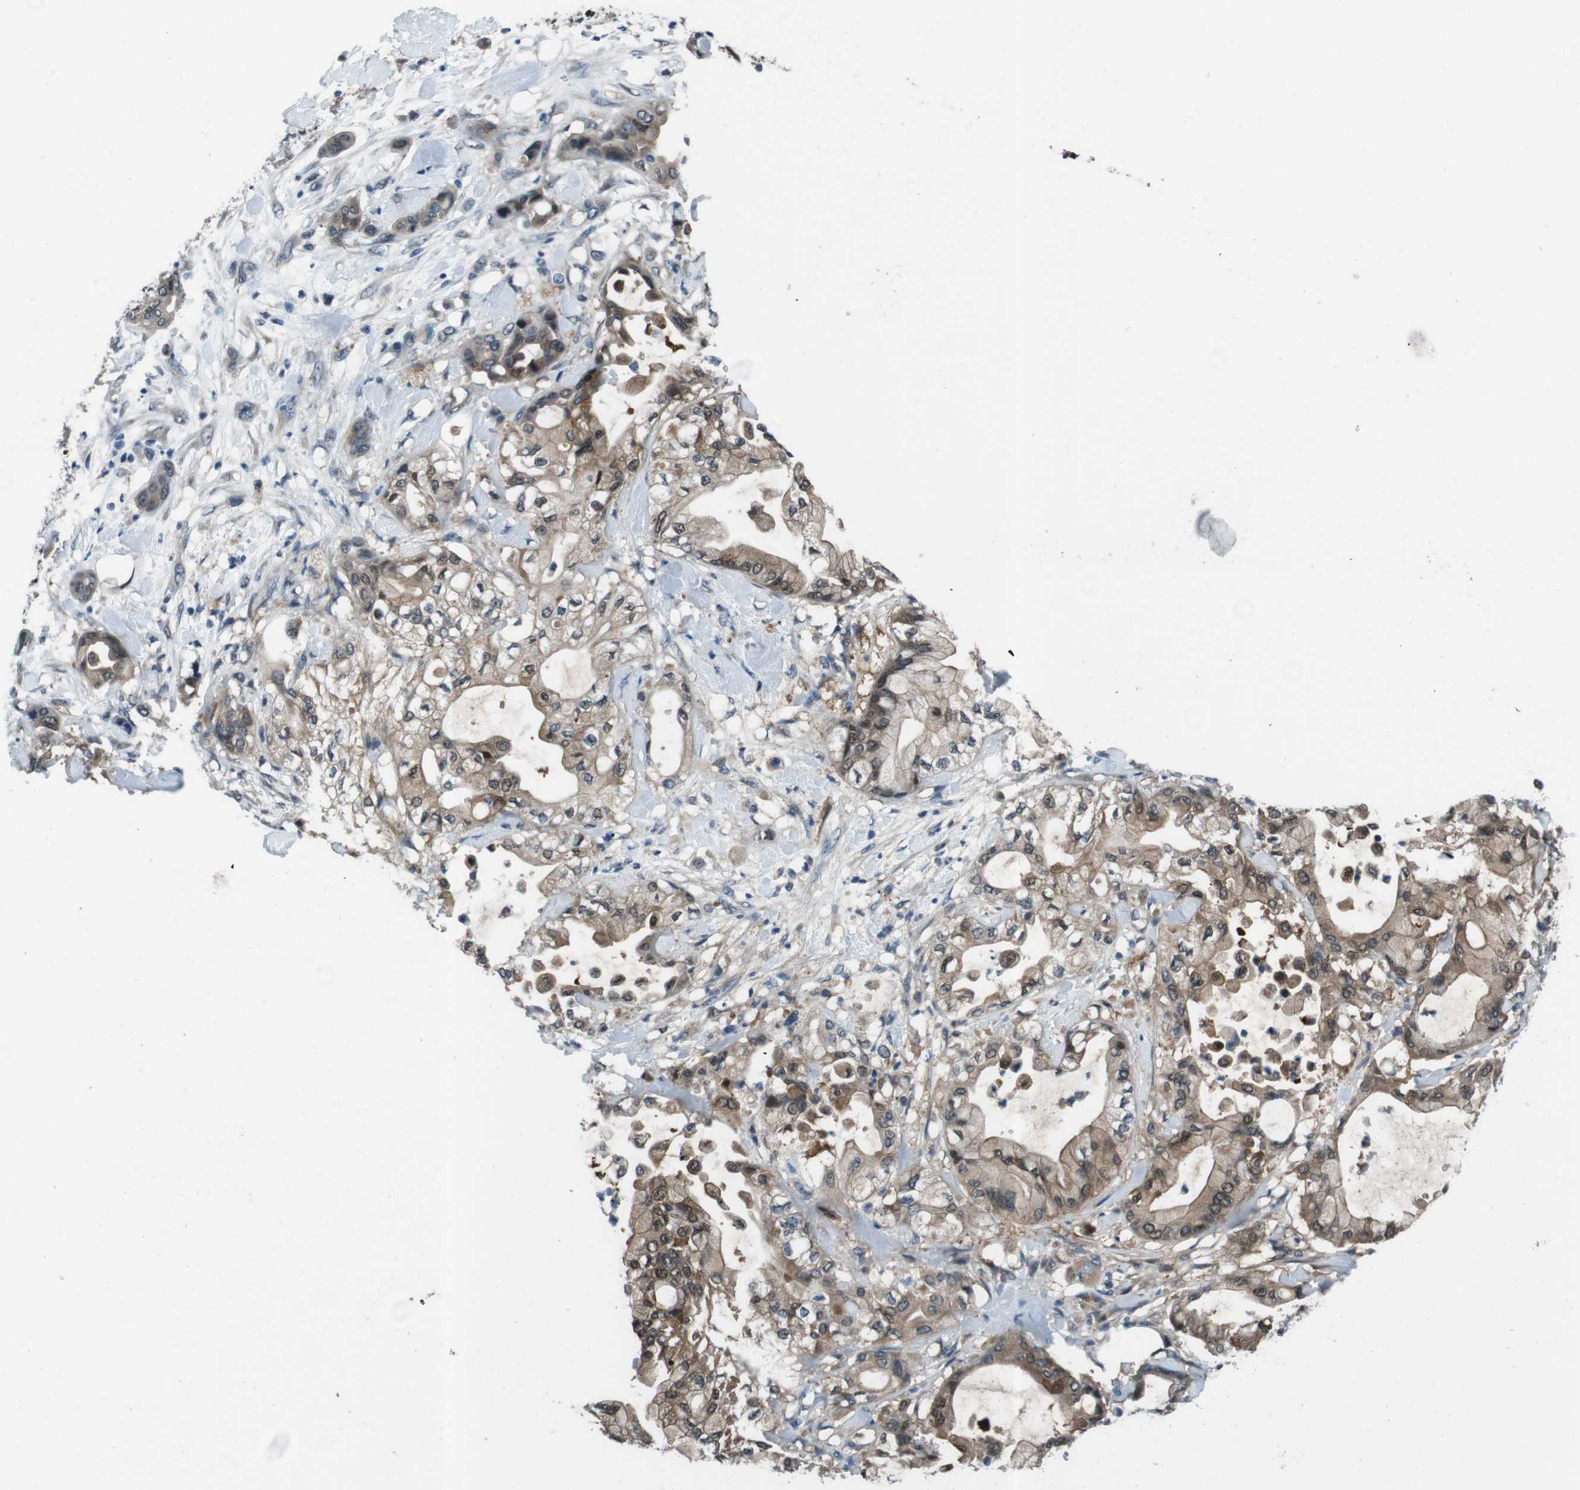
{"staining": {"intensity": "moderate", "quantity": ">75%", "location": "cytoplasmic/membranous,nuclear"}, "tissue": "pancreatic cancer", "cell_type": "Tumor cells", "image_type": "cancer", "snomed": [{"axis": "morphology", "description": "Adenocarcinoma, NOS"}, {"axis": "morphology", "description": "Adenocarcinoma, metastatic, NOS"}, {"axis": "topography", "description": "Lymph node"}, {"axis": "topography", "description": "Pancreas"}, {"axis": "topography", "description": "Duodenum"}], "caption": "IHC of human metastatic adenocarcinoma (pancreatic) exhibits medium levels of moderate cytoplasmic/membranous and nuclear positivity in about >75% of tumor cells.", "gene": "LRP5", "patient": {"sex": "female", "age": 64}}